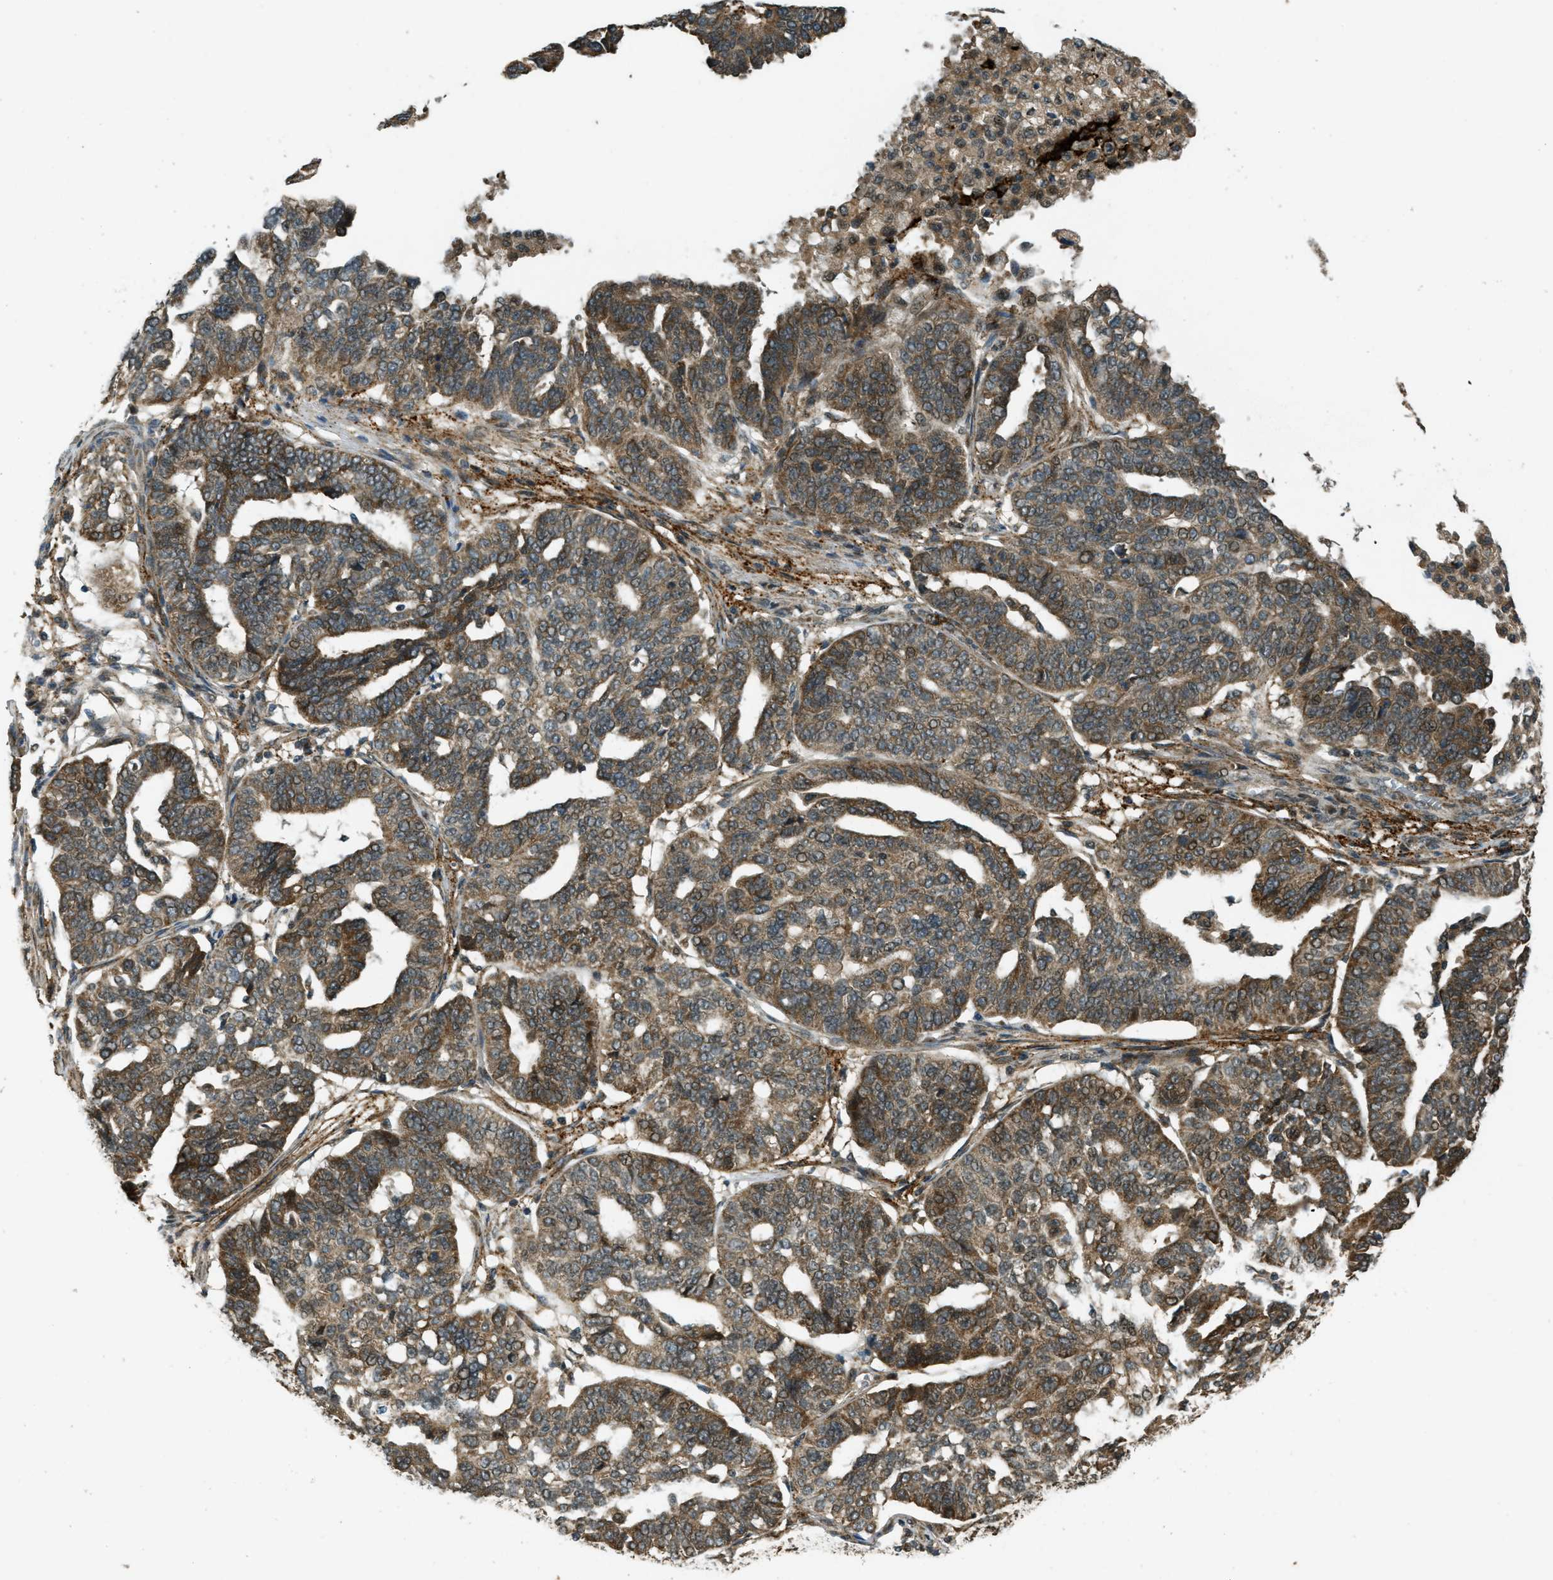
{"staining": {"intensity": "moderate", "quantity": ">75%", "location": "cytoplasmic/membranous"}, "tissue": "ovarian cancer", "cell_type": "Tumor cells", "image_type": "cancer", "snomed": [{"axis": "morphology", "description": "Cystadenocarcinoma, serous, NOS"}, {"axis": "topography", "description": "Ovary"}], "caption": "This histopathology image exhibits immunohistochemistry staining of human ovarian serous cystadenocarcinoma, with medium moderate cytoplasmic/membranous staining in approximately >75% of tumor cells.", "gene": "EIF2AK3", "patient": {"sex": "female", "age": 59}}